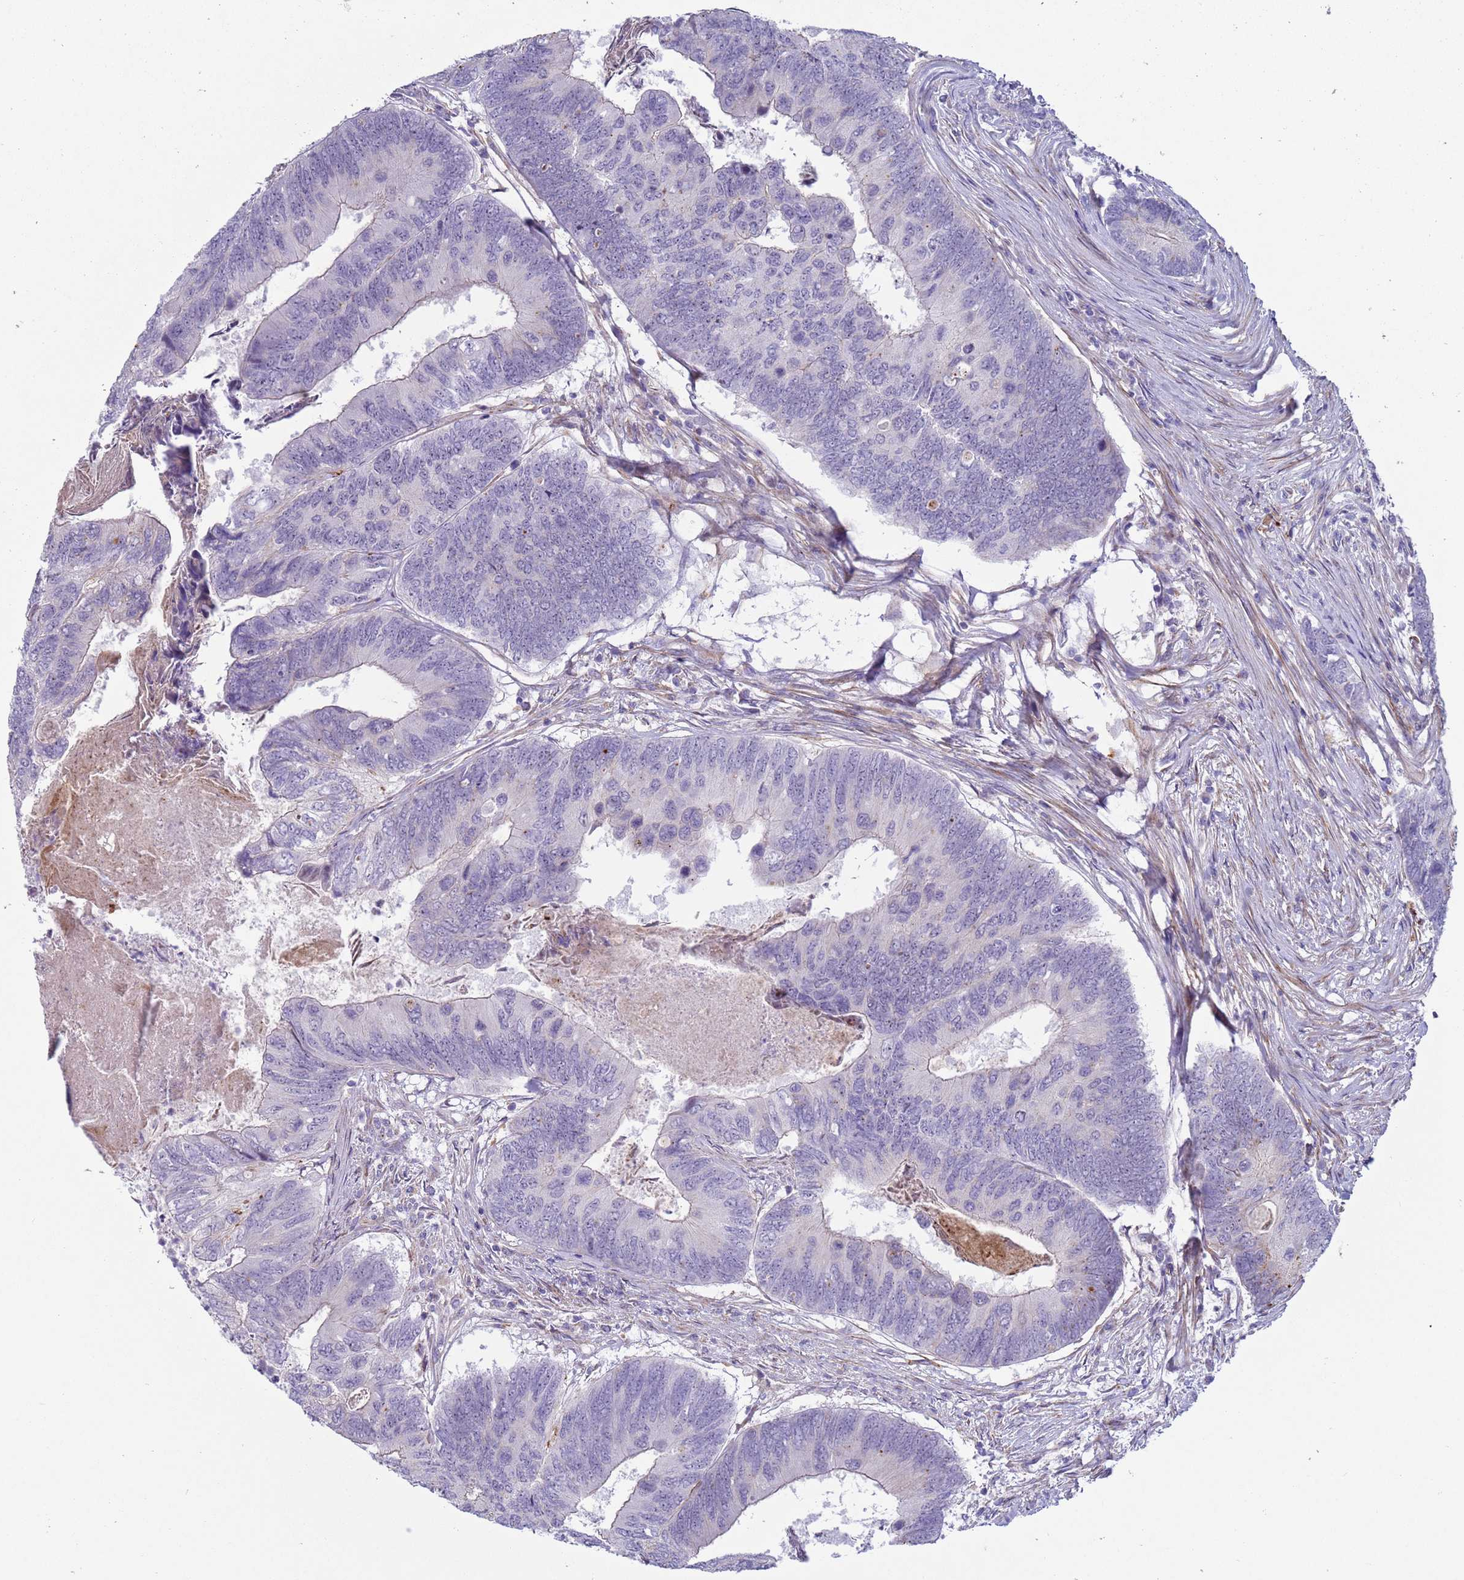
{"staining": {"intensity": "negative", "quantity": "none", "location": "none"}, "tissue": "colorectal cancer", "cell_type": "Tumor cells", "image_type": "cancer", "snomed": [{"axis": "morphology", "description": "Adenocarcinoma, NOS"}, {"axis": "topography", "description": "Colon"}], "caption": "A micrograph of human colorectal cancer is negative for staining in tumor cells.", "gene": "HEATR1", "patient": {"sex": "female", "age": 67}}